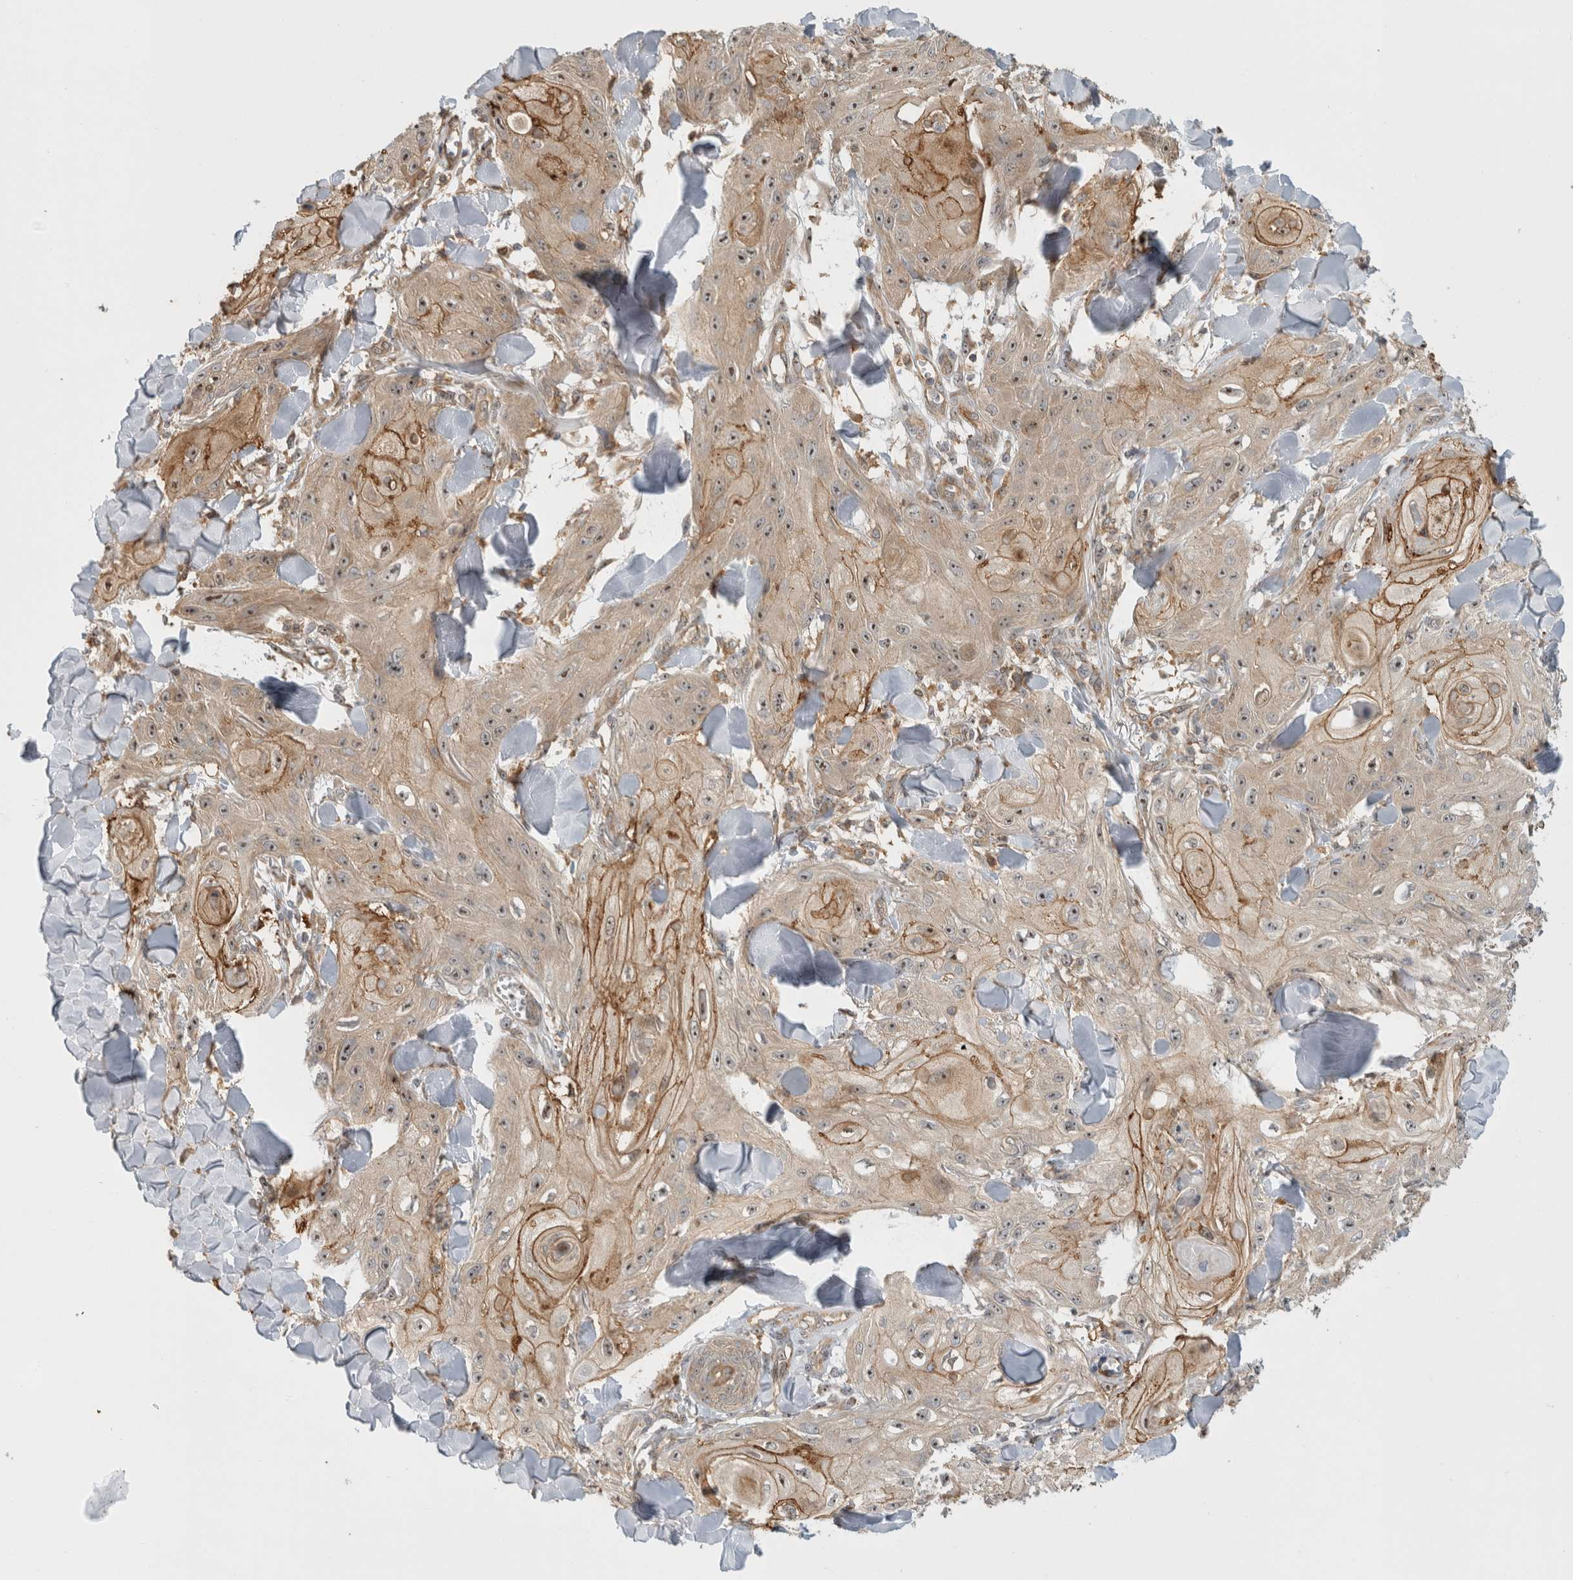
{"staining": {"intensity": "weak", "quantity": ">75%", "location": "cytoplasmic/membranous,nuclear"}, "tissue": "skin cancer", "cell_type": "Tumor cells", "image_type": "cancer", "snomed": [{"axis": "morphology", "description": "Squamous cell carcinoma, NOS"}, {"axis": "topography", "description": "Skin"}], "caption": "Skin cancer tissue demonstrates weak cytoplasmic/membranous and nuclear staining in approximately >75% of tumor cells (DAB (3,3'-diaminobenzidine) = brown stain, brightfield microscopy at high magnification).", "gene": "WASF2", "patient": {"sex": "male", "age": 74}}